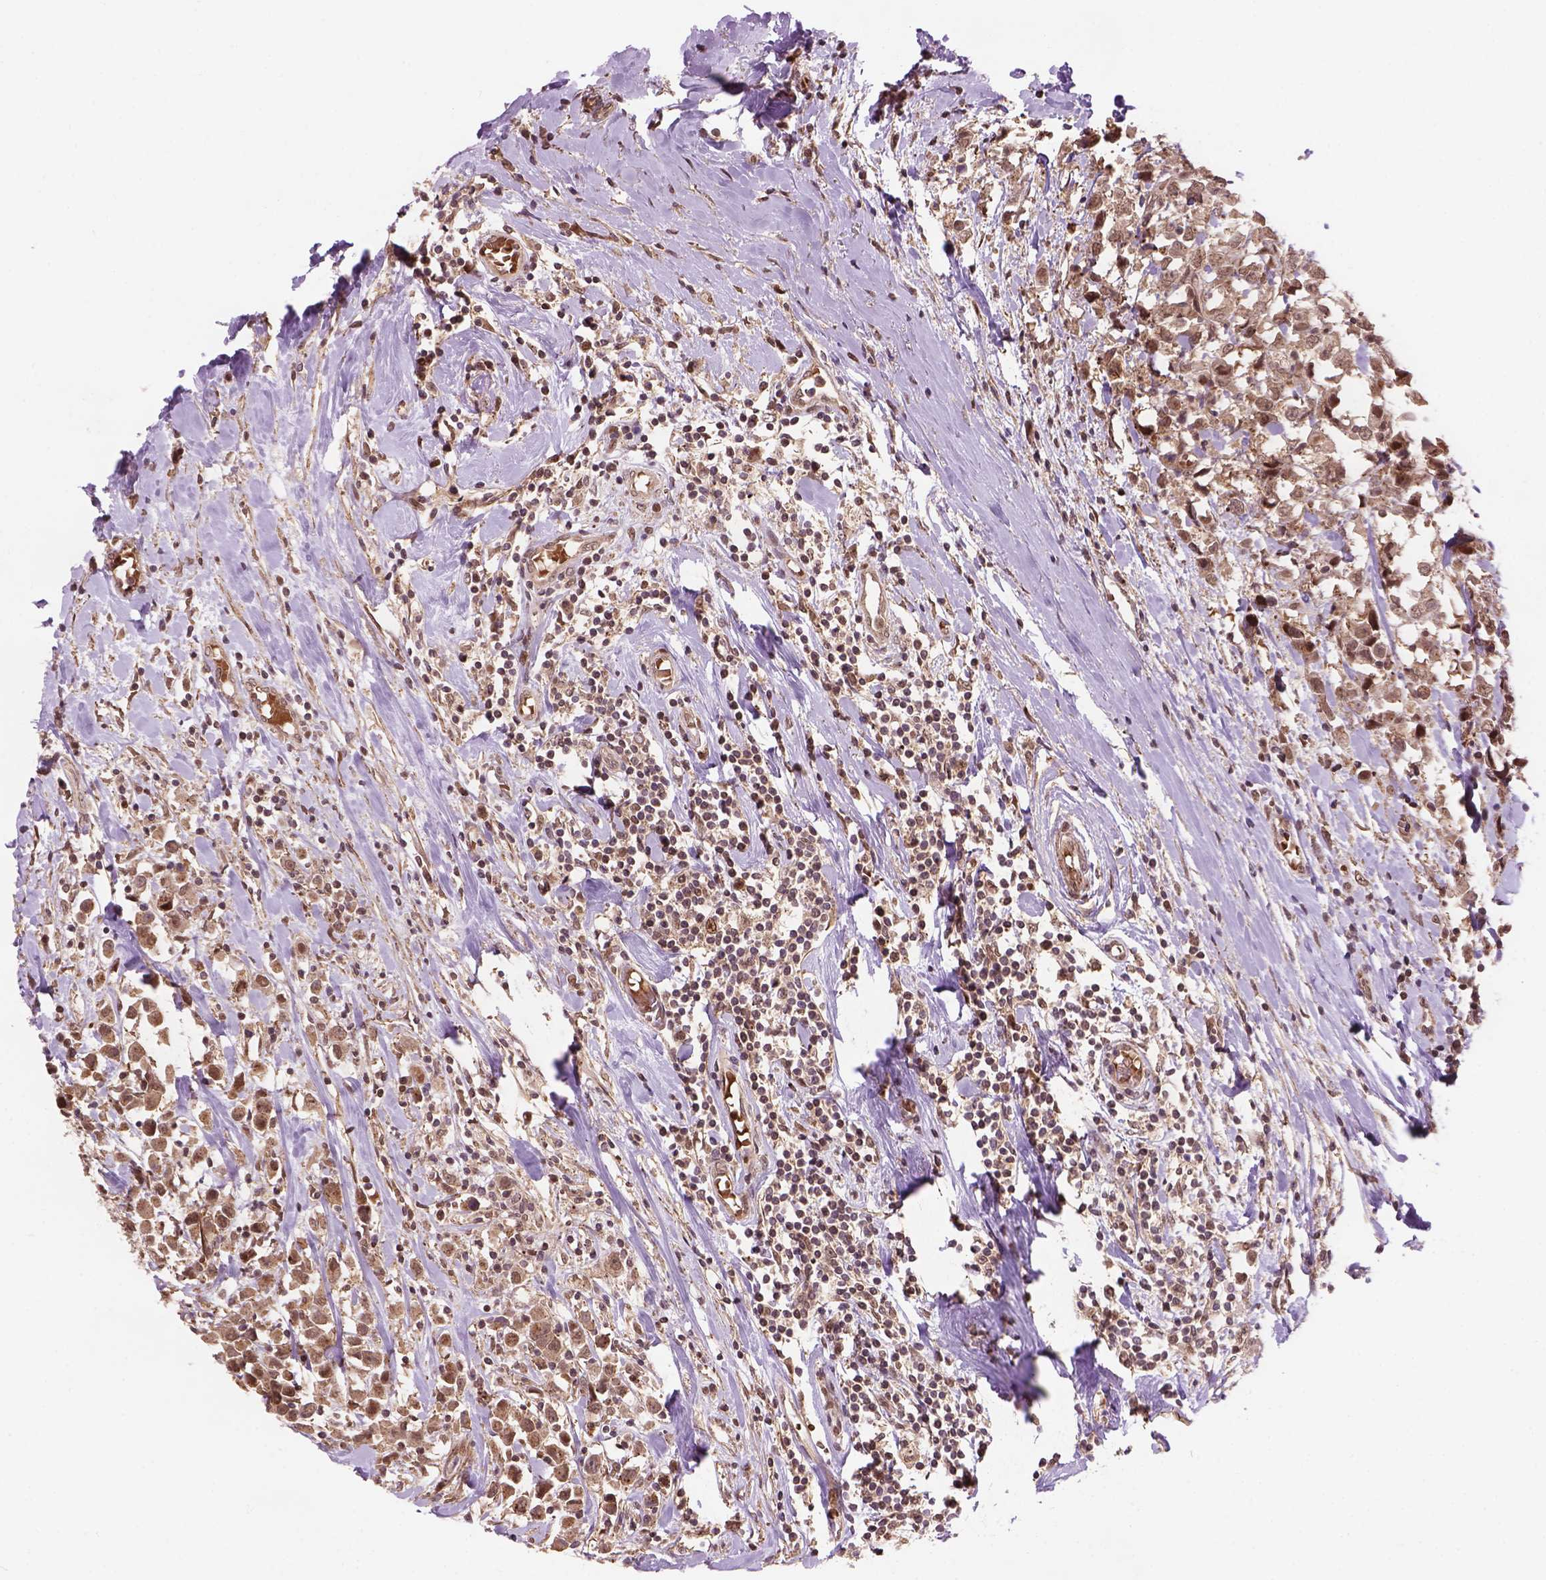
{"staining": {"intensity": "moderate", "quantity": "25%-75%", "location": "cytoplasmic/membranous,nuclear"}, "tissue": "breast cancer", "cell_type": "Tumor cells", "image_type": "cancer", "snomed": [{"axis": "morphology", "description": "Duct carcinoma"}, {"axis": "topography", "description": "Breast"}], "caption": "A photomicrograph of human invasive ductal carcinoma (breast) stained for a protein demonstrates moderate cytoplasmic/membranous and nuclear brown staining in tumor cells. The protein is shown in brown color, while the nuclei are stained blue.", "gene": "PSMD11", "patient": {"sex": "female", "age": 61}}